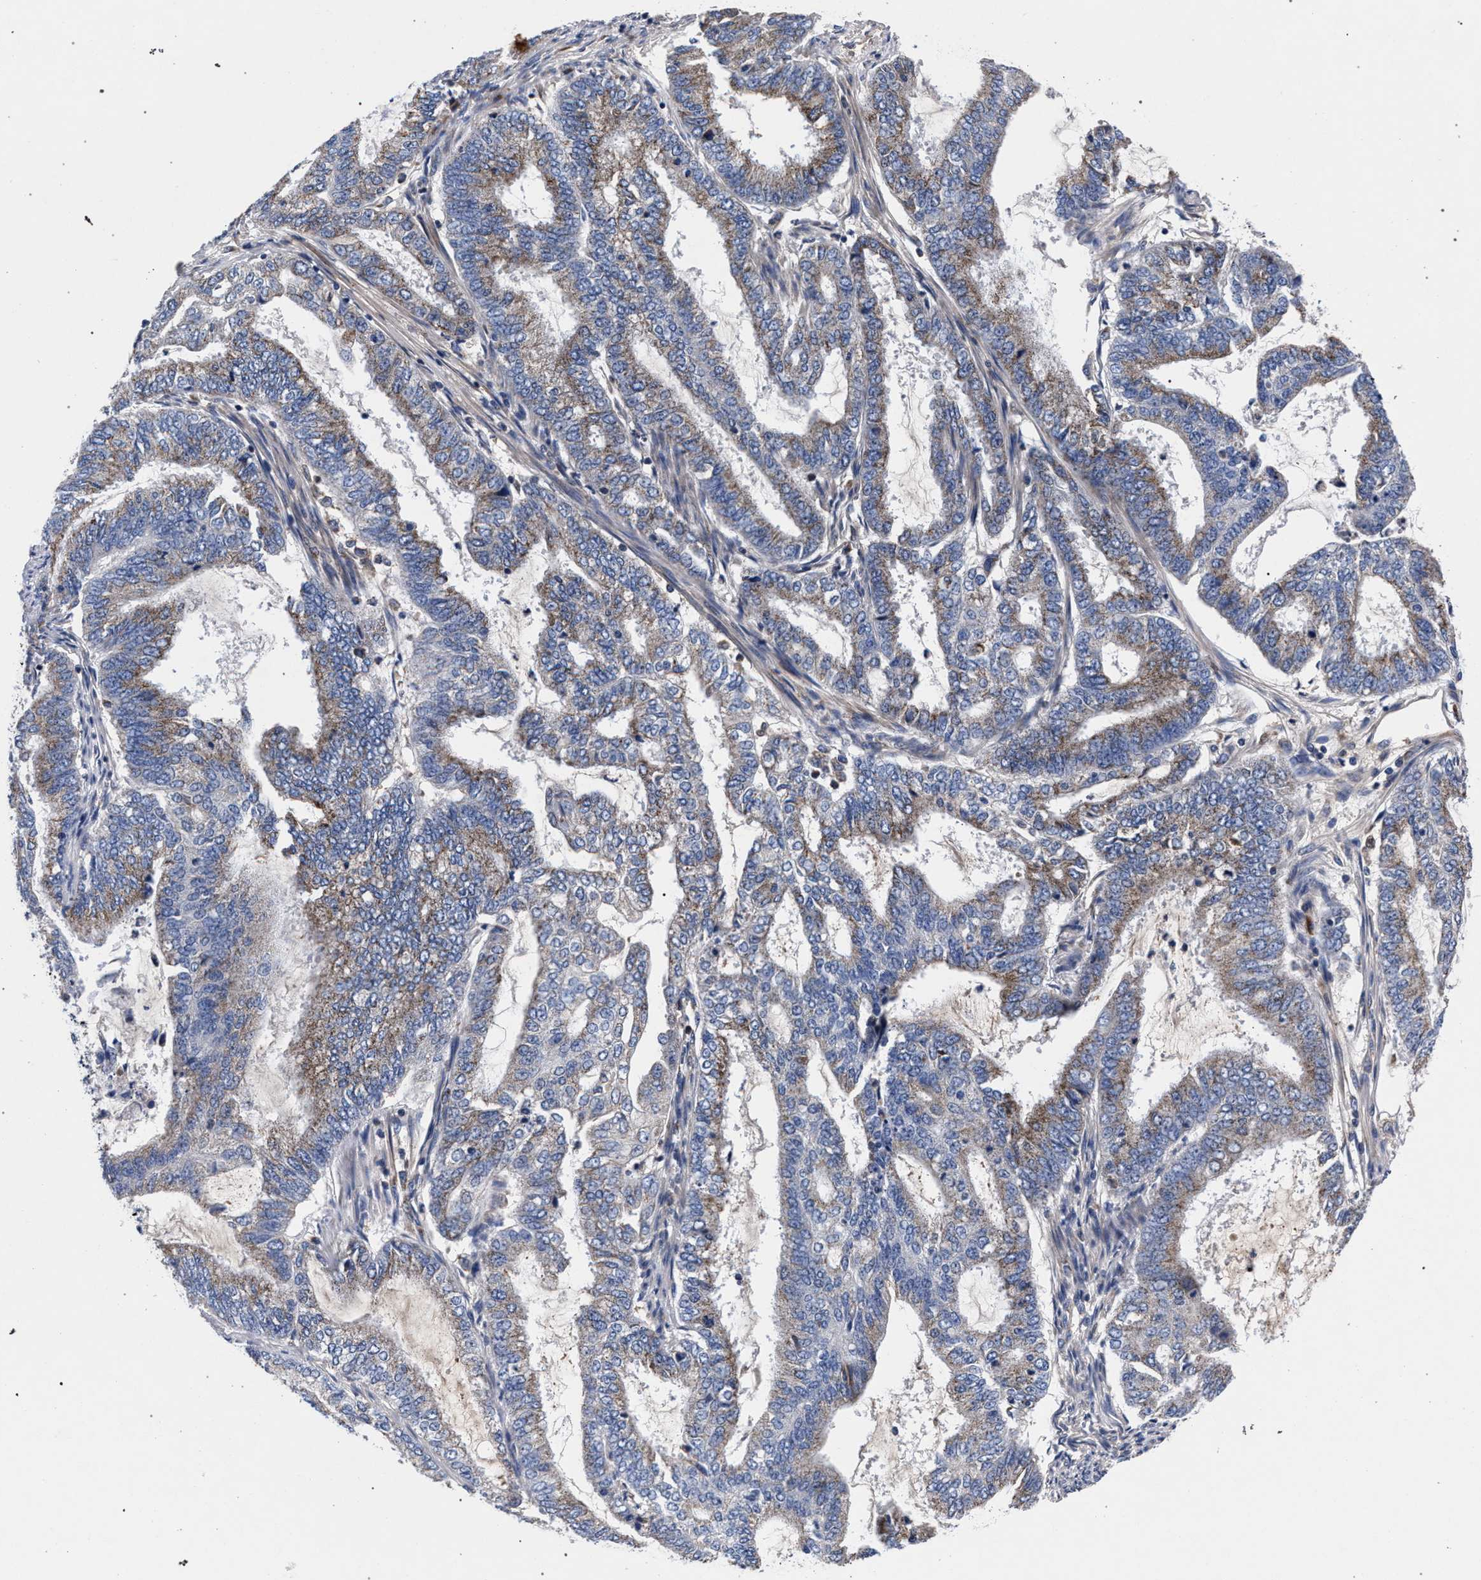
{"staining": {"intensity": "moderate", "quantity": "25%-75%", "location": "cytoplasmic/membranous"}, "tissue": "endometrial cancer", "cell_type": "Tumor cells", "image_type": "cancer", "snomed": [{"axis": "morphology", "description": "Adenocarcinoma, NOS"}, {"axis": "topography", "description": "Endometrium"}], "caption": "This is an image of immunohistochemistry (IHC) staining of adenocarcinoma (endometrial), which shows moderate positivity in the cytoplasmic/membranous of tumor cells.", "gene": "ACOX1", "patient": {"sex": "female", "age": 51}}